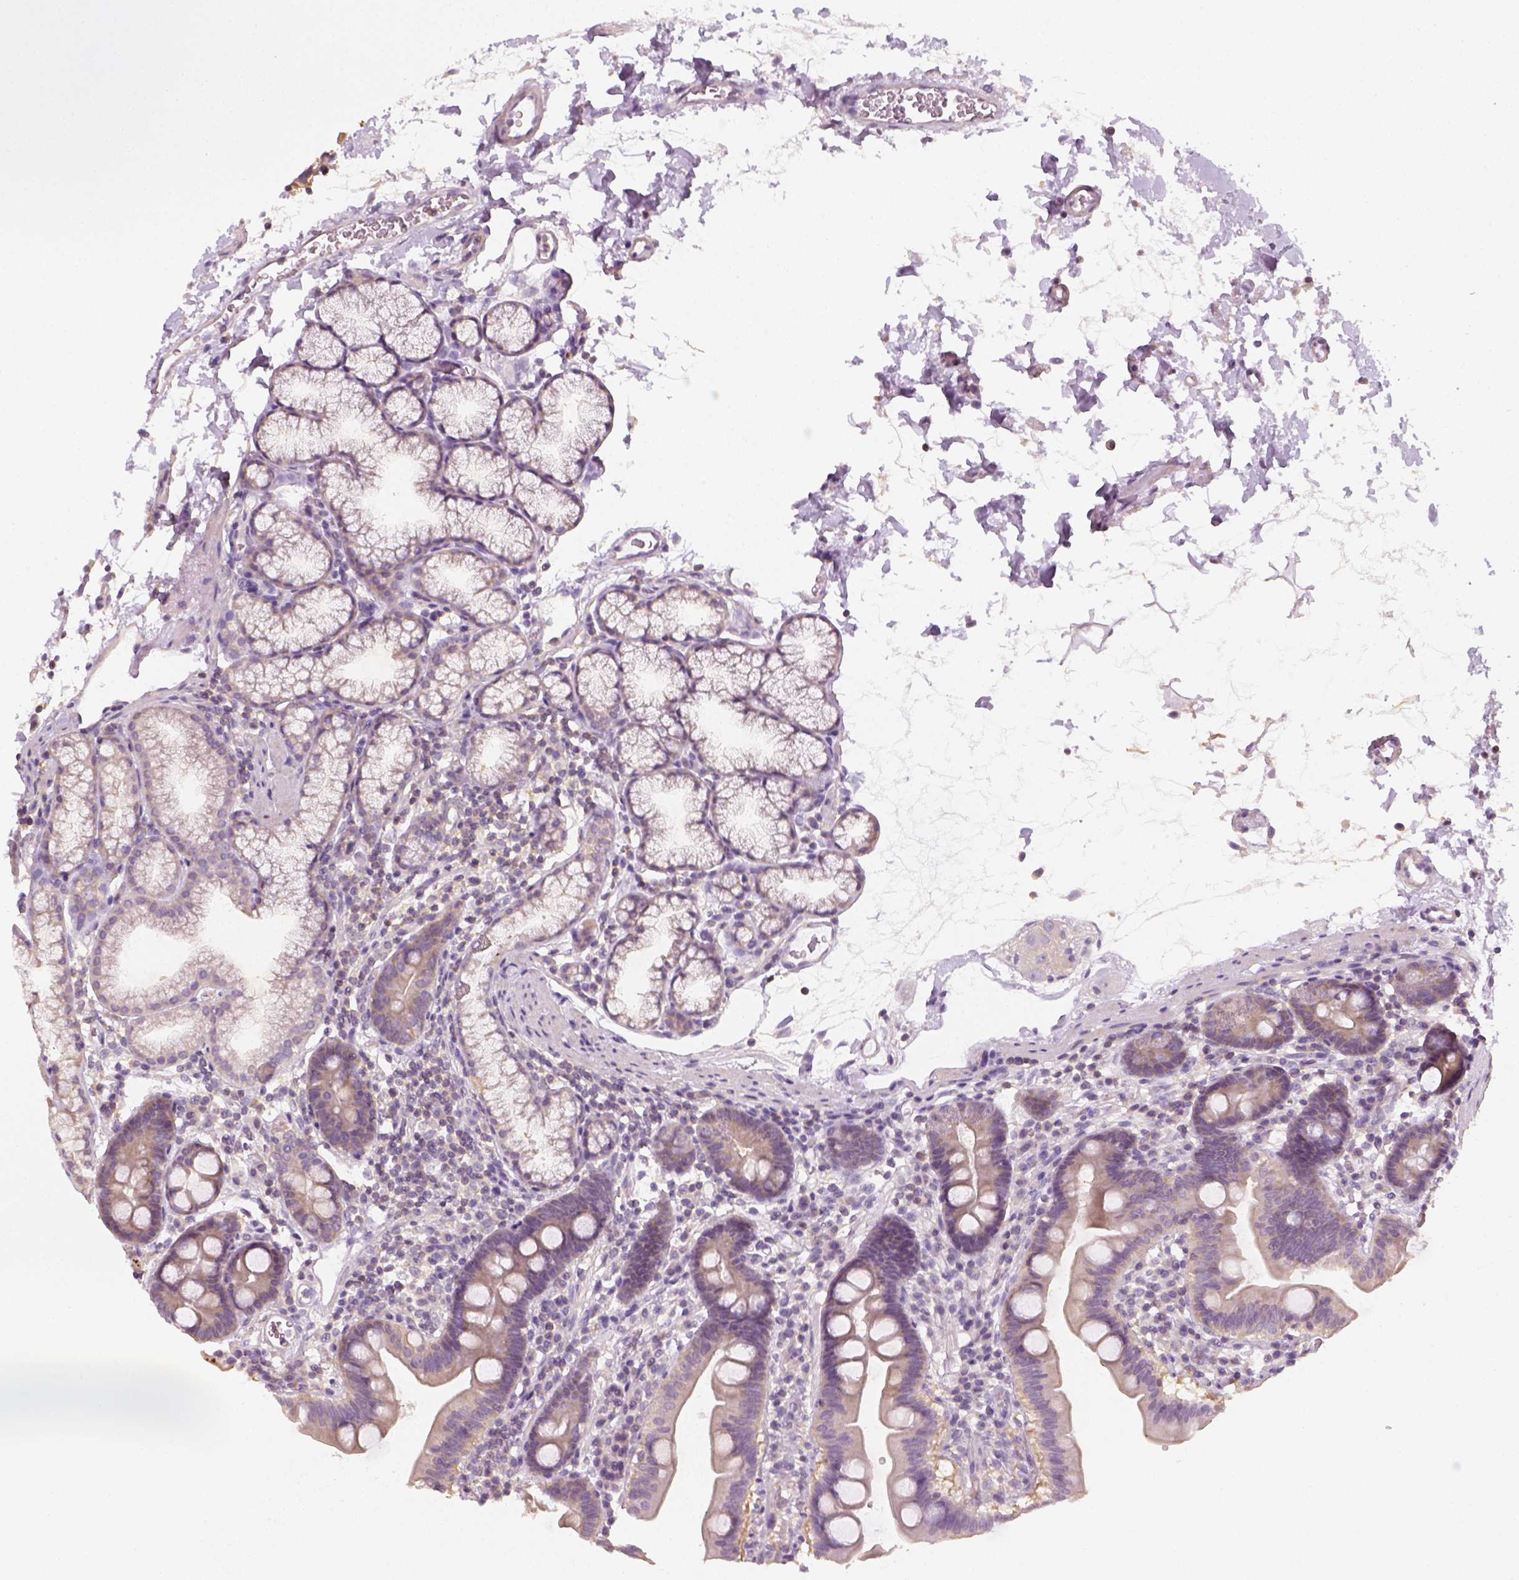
{"staining": {"intensity": "negative", "quantity": "none", "location": "none"}, "tissue": "duodenum", "cell_type": "Glandular cells", "image_type": "normal", "snomed": [{"axis": "morphology", "description": "Normal tissue, NOS"}, {"axis": "topography", "description": "Pancreas"}, {"axis": "topography", "description": "Duodenum"}], "caption": "Immunohistochemical staining of unremarkable duodenum reveals no significant staining in glandular cells.", "gene": "EPHB1", "patient": {"sex": "male", "age": 59}}